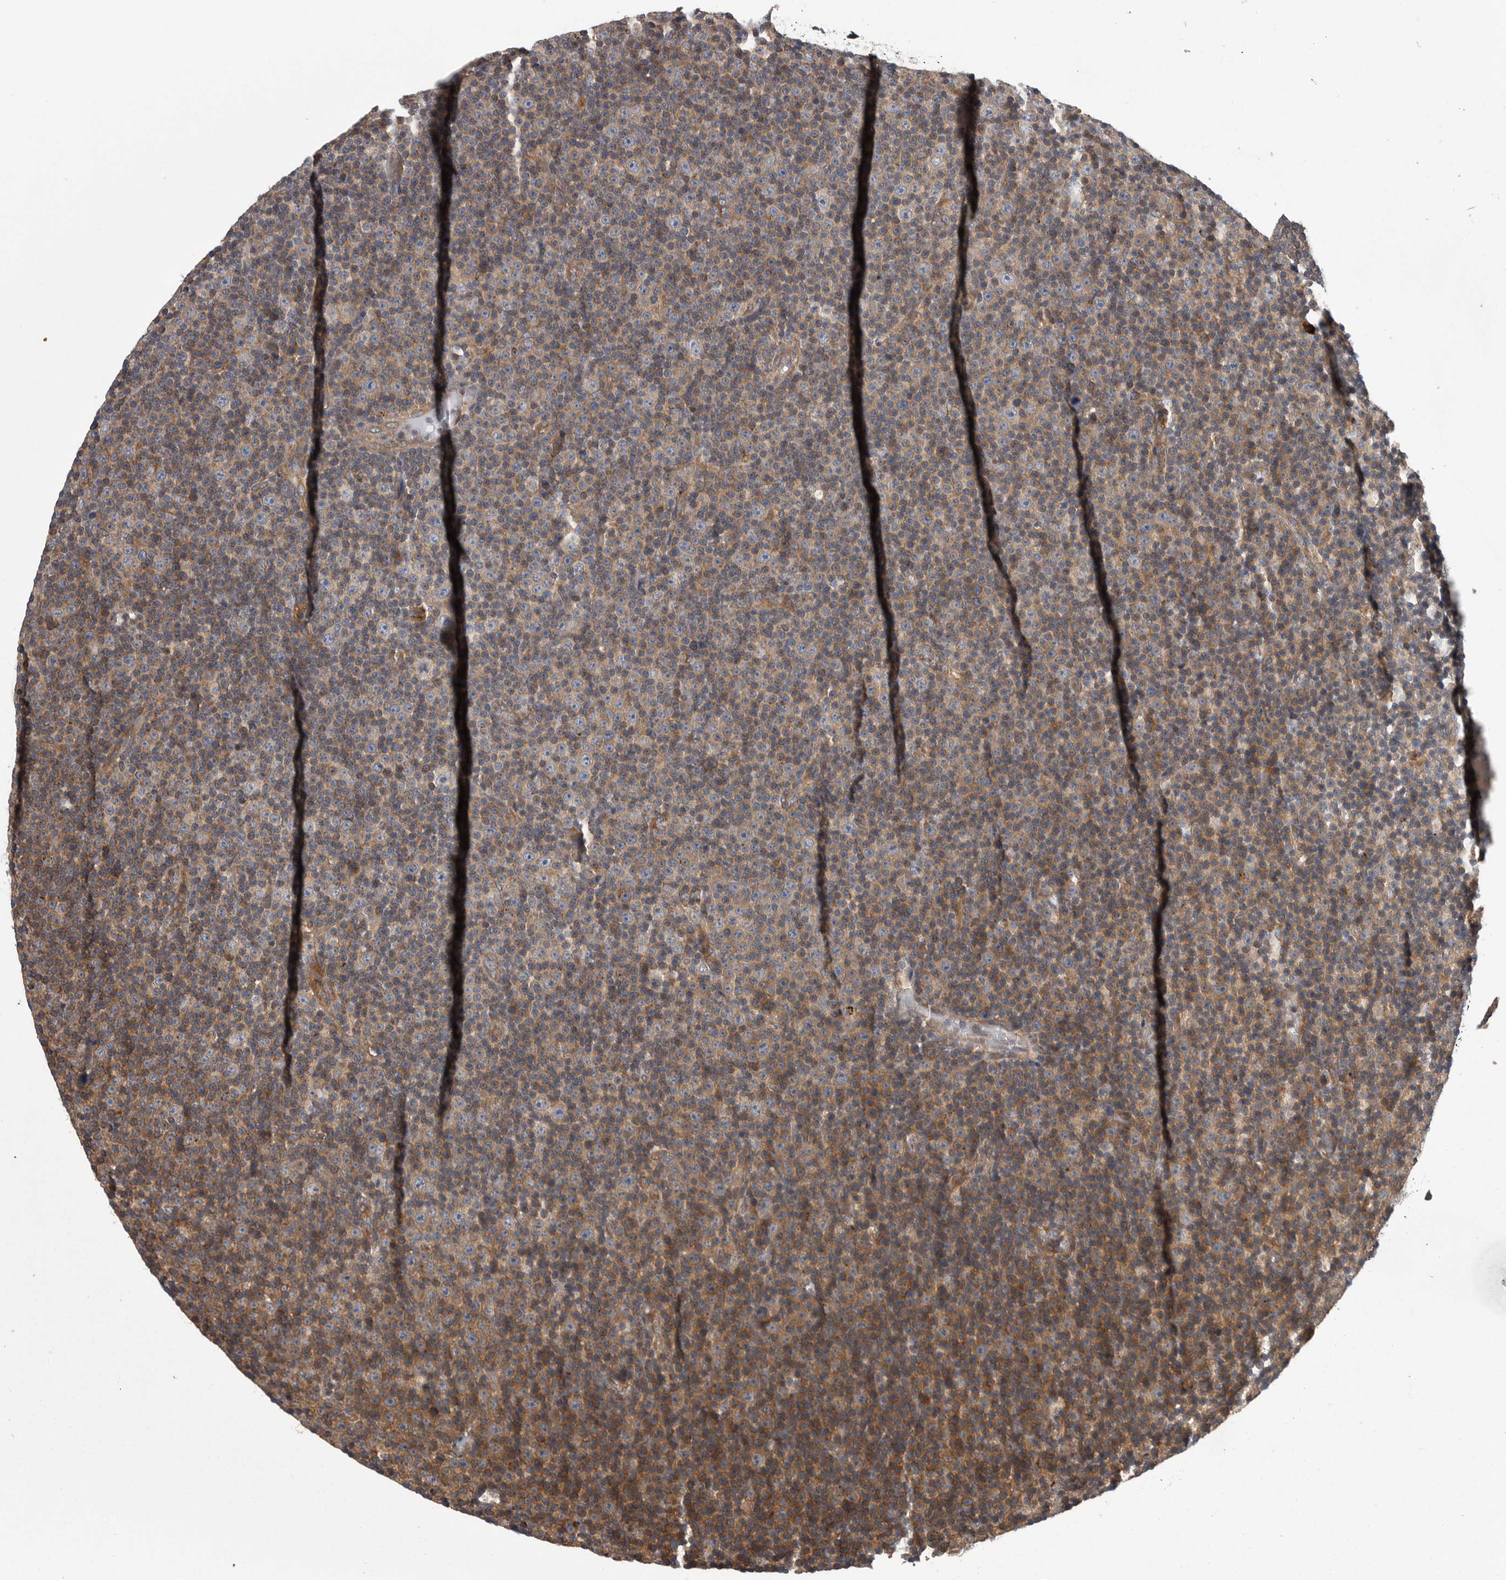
{"staining": {"intensity": "weak", "quantity": "25%-75%", "location": "cytoplasmic/membranous"}, "tissue": "lymphoma", "cell_type": "Tumor cells", "image_type": "cancer", "snomed": [{"axis": "morphology", "description": "Malignant lymphoma, non-Hodgkin's type, Low grade"}, {"axis": "topography", "description": "Lymph node"}], "caption": "Immunohistochemistry (DAB (3,3'-diaminobenzidine)) staining of lymphoma displays weak cytoplasmic/membranous protein staining in about 25%-75% of tumor cells. Using DAB (brown) and hematoxylin (blue) stains, captured at high magnification using brightfield microscopy.", "gene": "OXR1", "patient": {"sex": "female", "age": 67}}